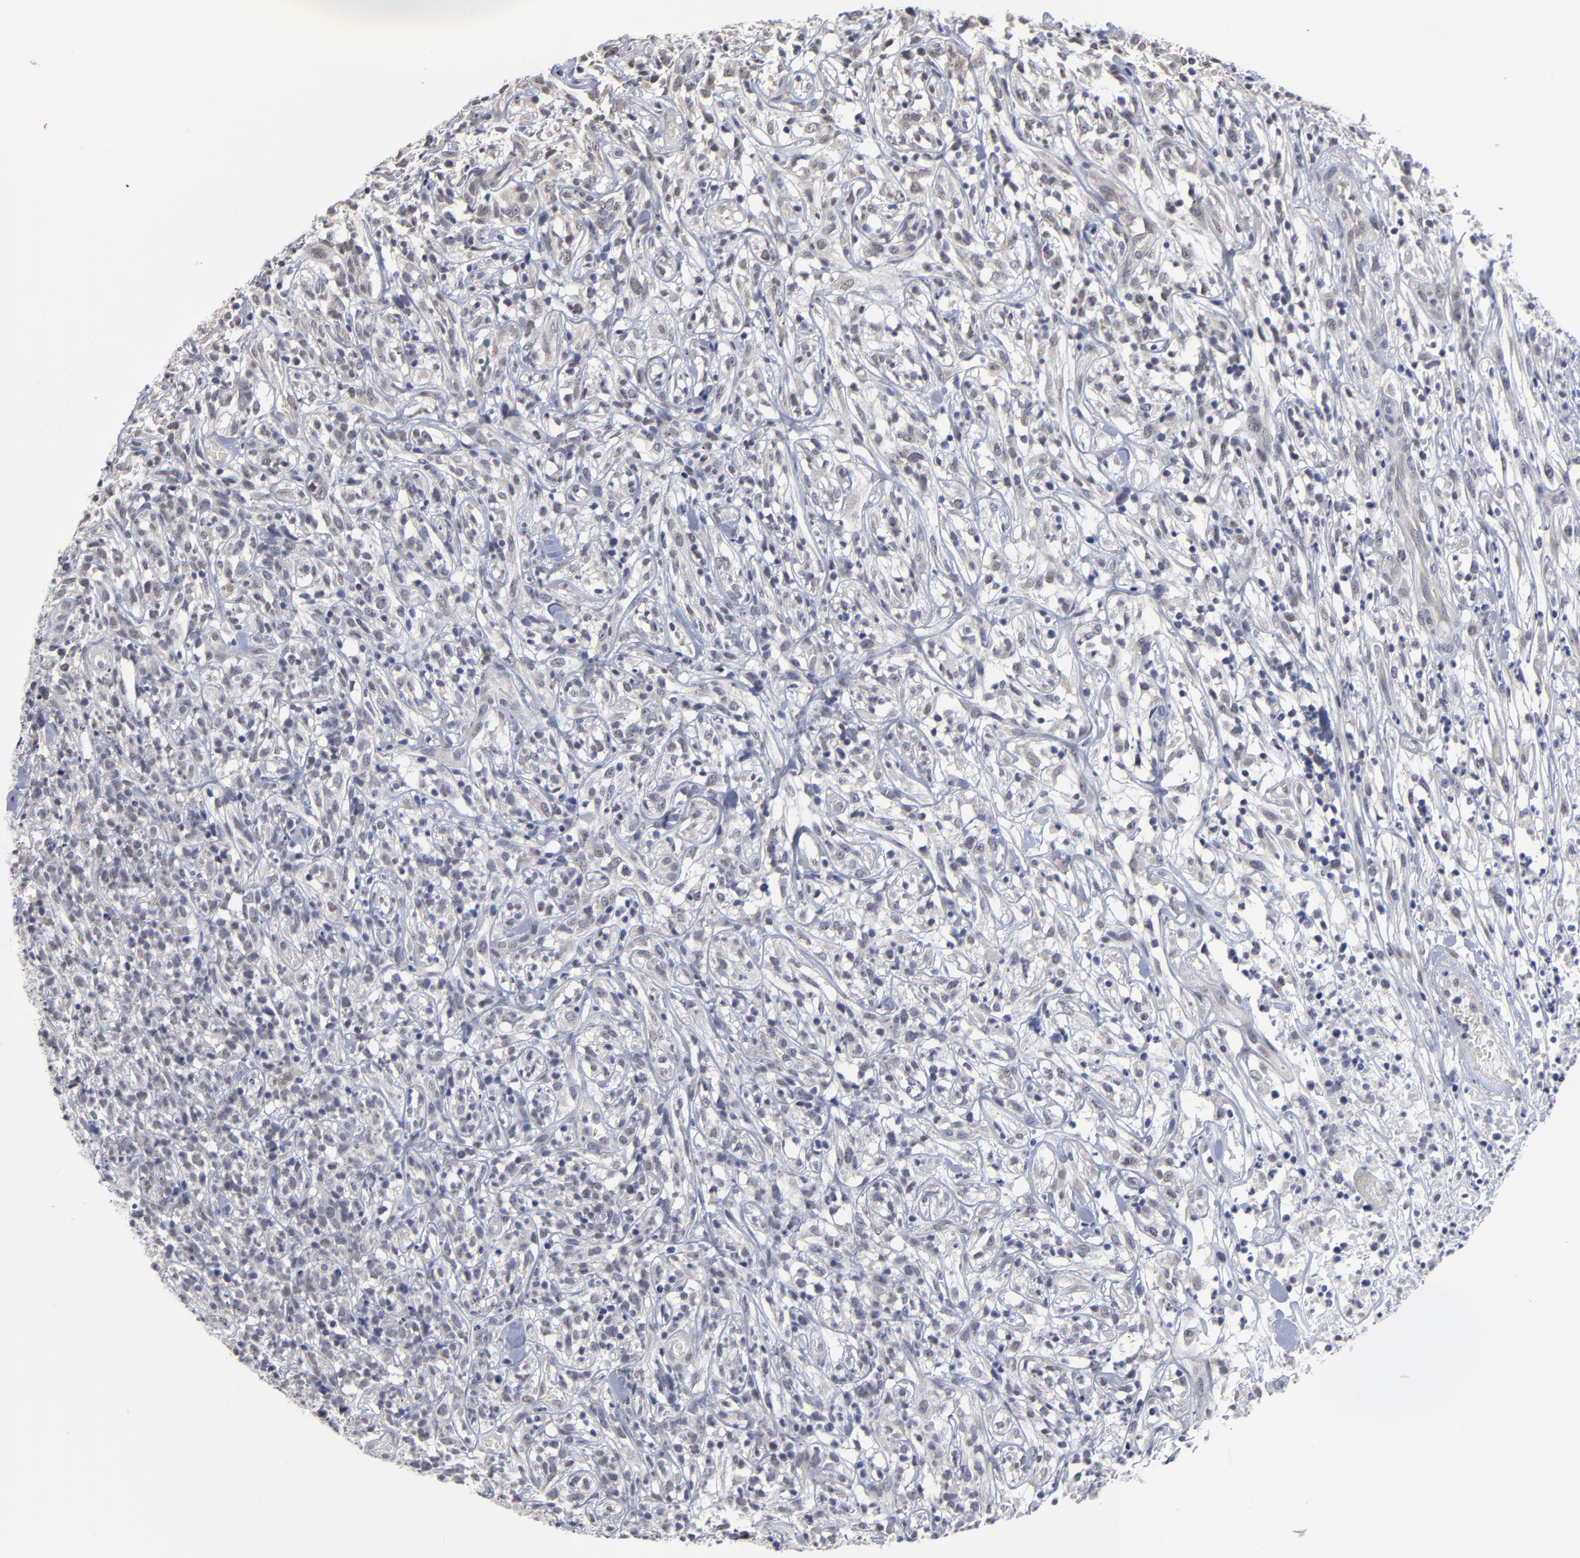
{"staining": {"intensity": "negative", "quantity": "none", "location": "none"}, "tissue": "lymphoma", "cell_type": "Tumor cells", "image_type": "cancer", "snomed": [{"axis": "morphology", "description": "Malignant lymphoma, non-Hodgkin's type, High grade"}, {"axis": "topography", "description": "Lymph node"}], "caption": "Immunohistochemistry micrograph of neoplastic tissue: human lymphoma stained with DAB demonstrates no significant protein staining in tumor cells.", "gene": "MAGEA10", "patient": {"sex": "female", "age": 73}}